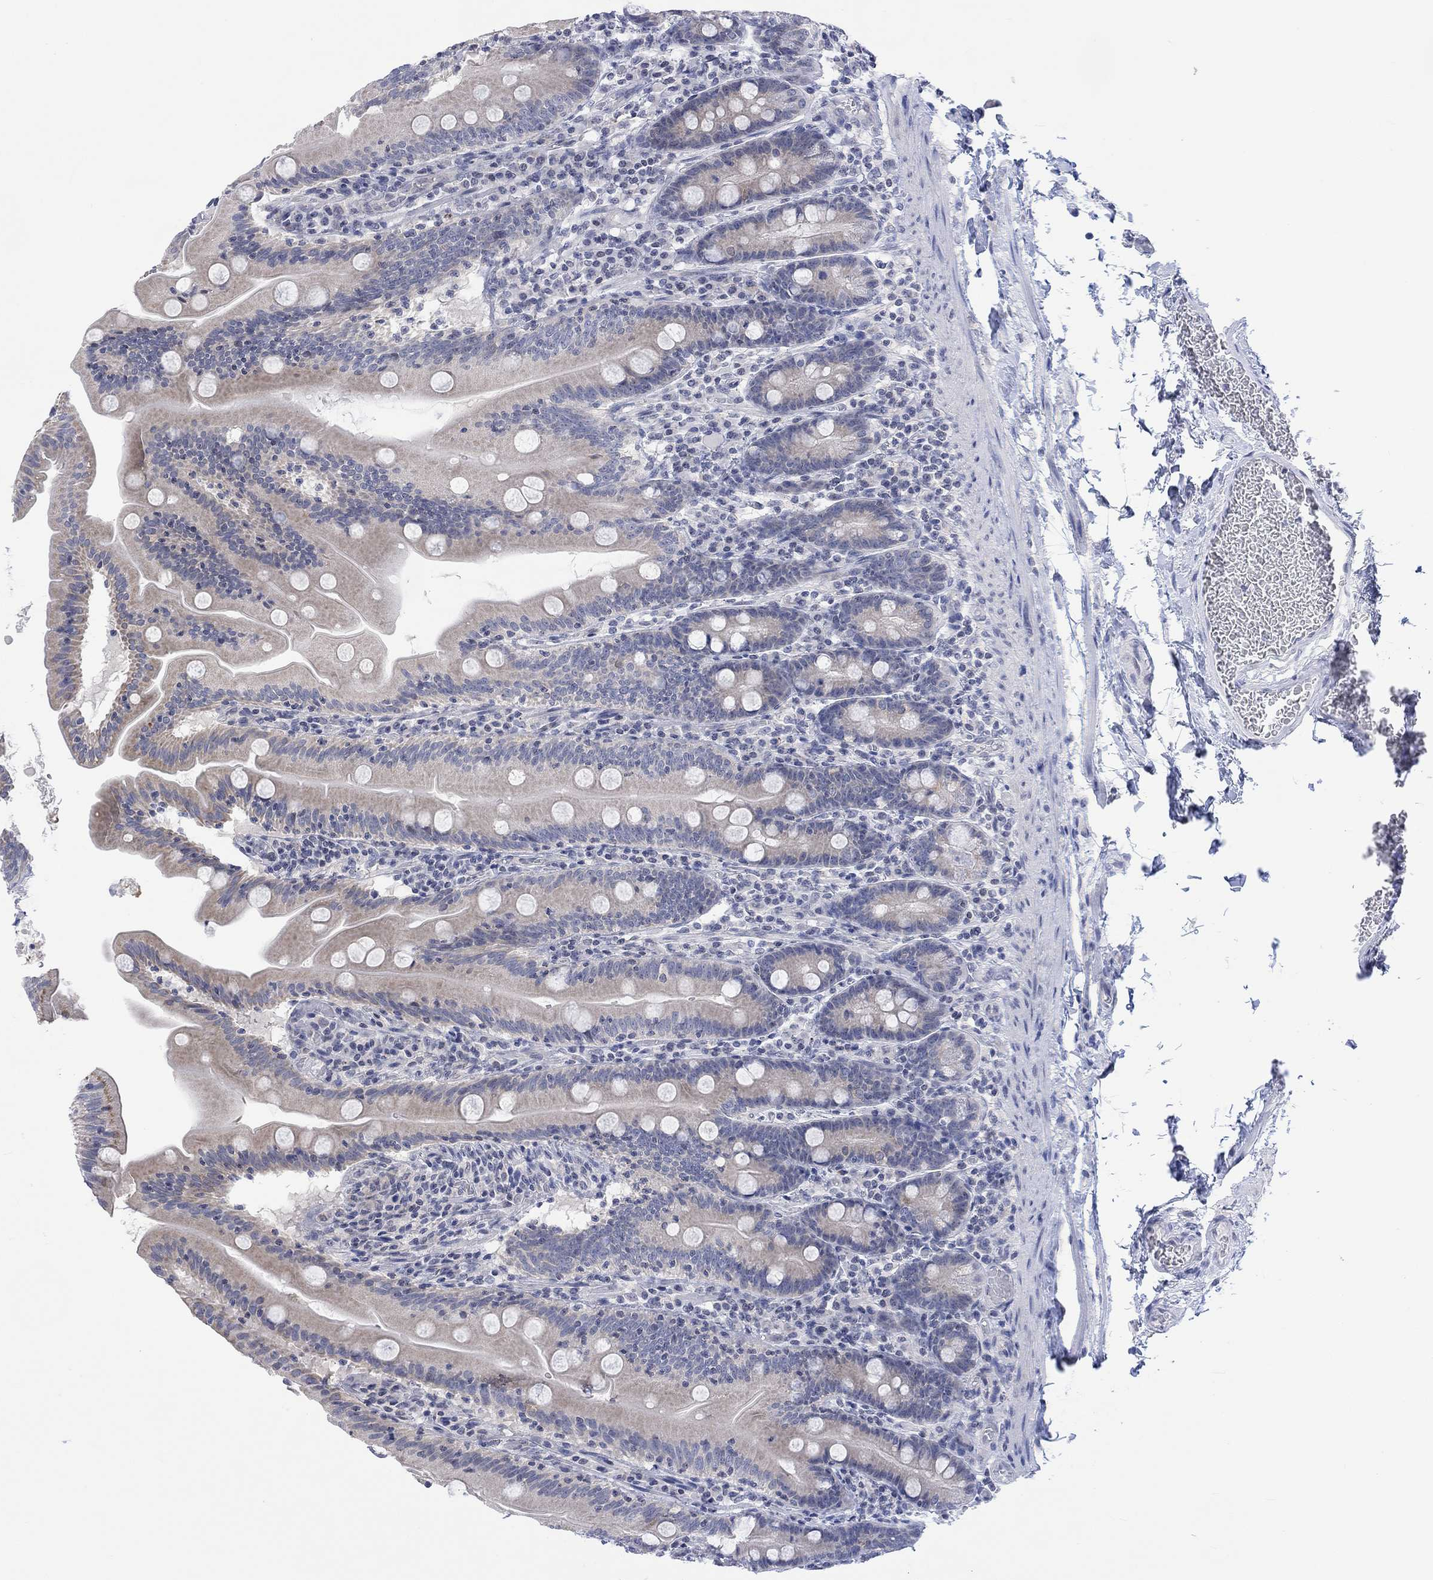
{"staining": {"intensity": "weak", "quantity": "25%-75%", "location": "cytoplasmic/membranous"}, "tissue": "small intestine", "cell_type": "Glandular cells", "image_type": "normal", "snomed": [{"axis": "morphology", "description": "Normal tissue, NOS"}, {"axis": "topography", "description": "Small intestine"}], "caption": "Unremarkable small intestine exhibits weak cytoplasmic/membranous staining in about 25%-75% of glandular cells, visualized by immunohistochemistry.", "gene": "DCX", "patient": {"sex": "male", "age": 37}}